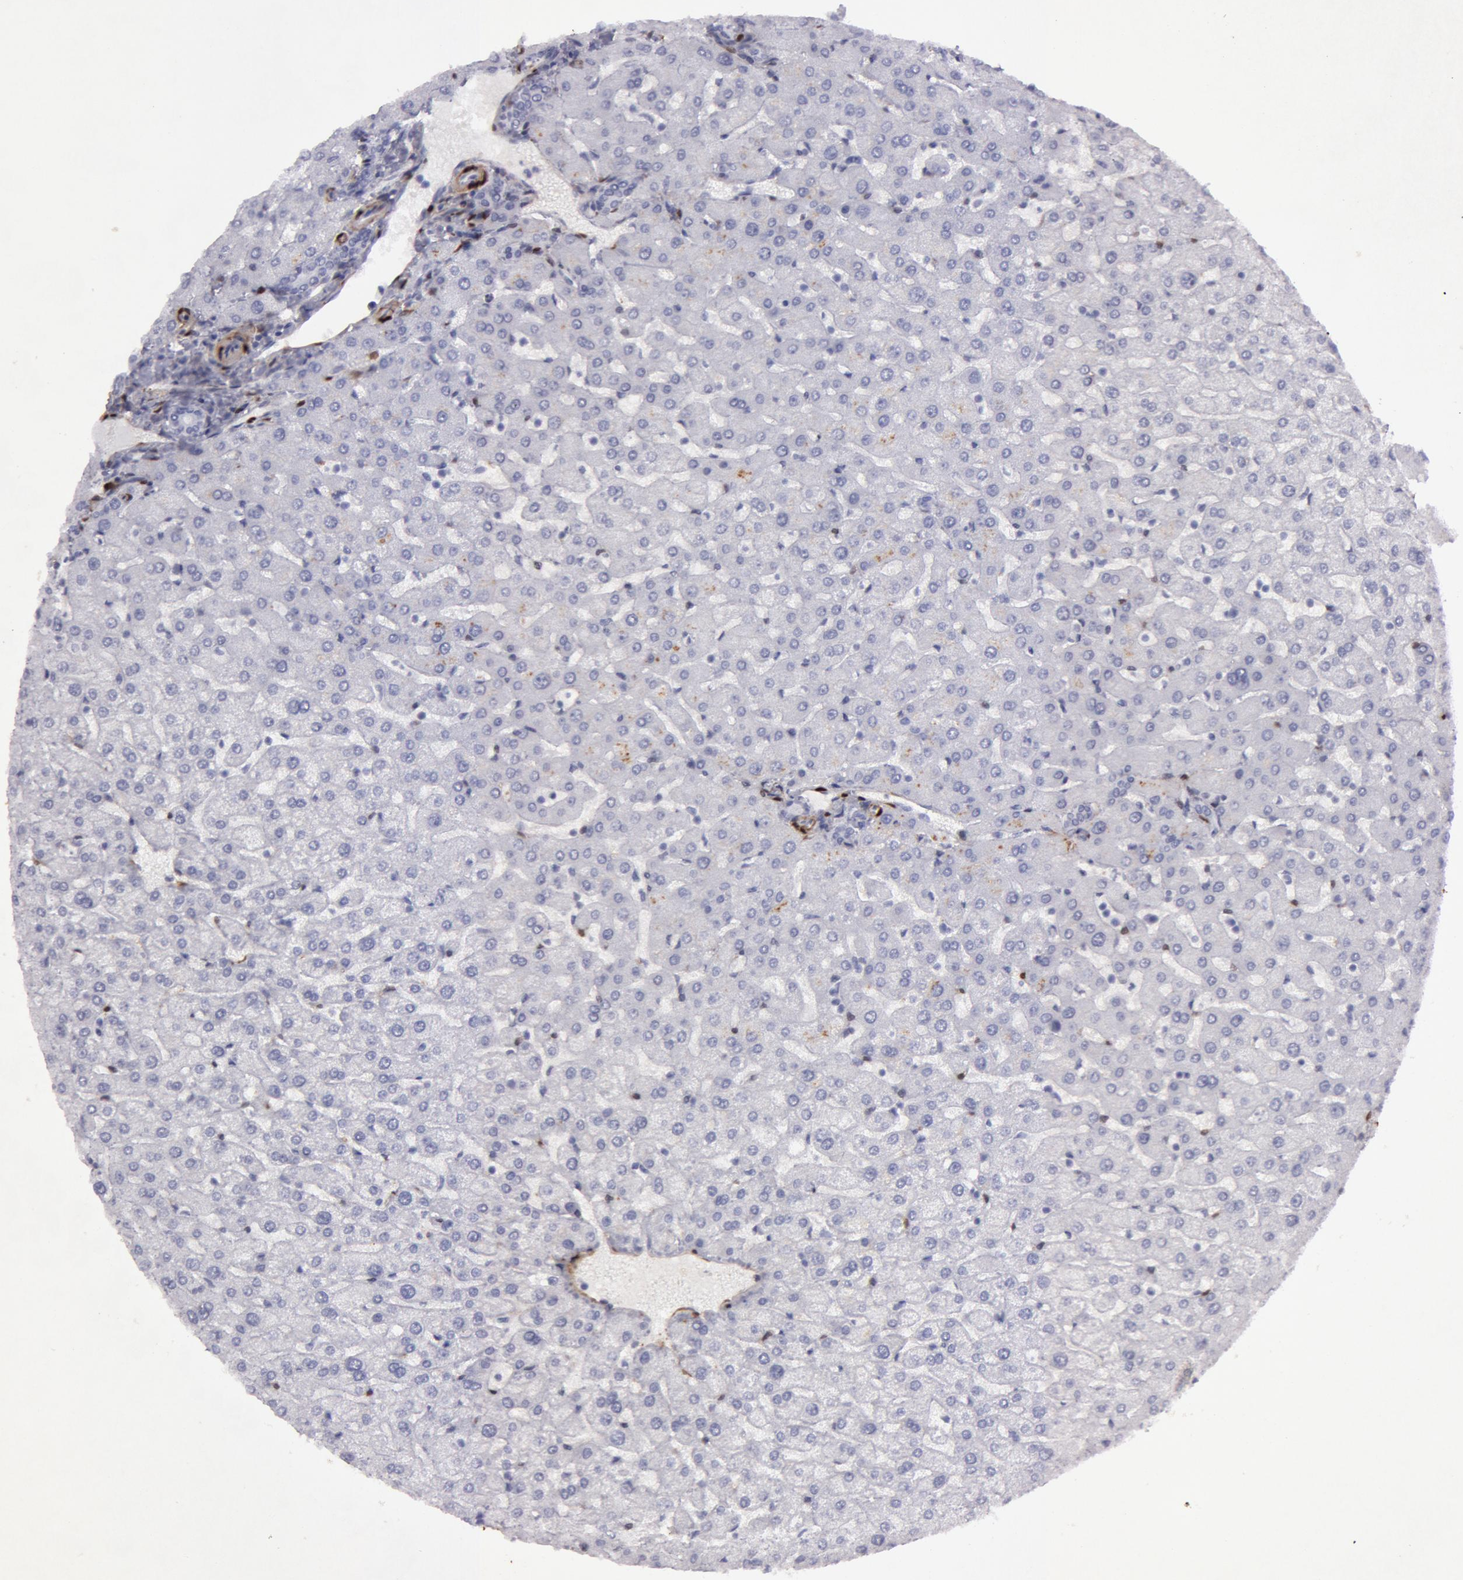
{"staining": {"intensity": "negative", "quantity": "none", "location": "none"}, "tissue": "liver", "cell_type": "Cholangiocytes", "image_type": "normal", "snomed": [{"axis": "morphology", "description": "Normal tissue, NOS"}, {"axis": "morphology", "description": "Fibrosis, NOS"}, {"axis": "topography", "description": "Liver"}], "caption": "Immunohistochemical staining of normal liver reveals no significant positivity in cholangiocytes.", "gene": "TAGLN", "patient": {"sex": "female", "age": 29}}